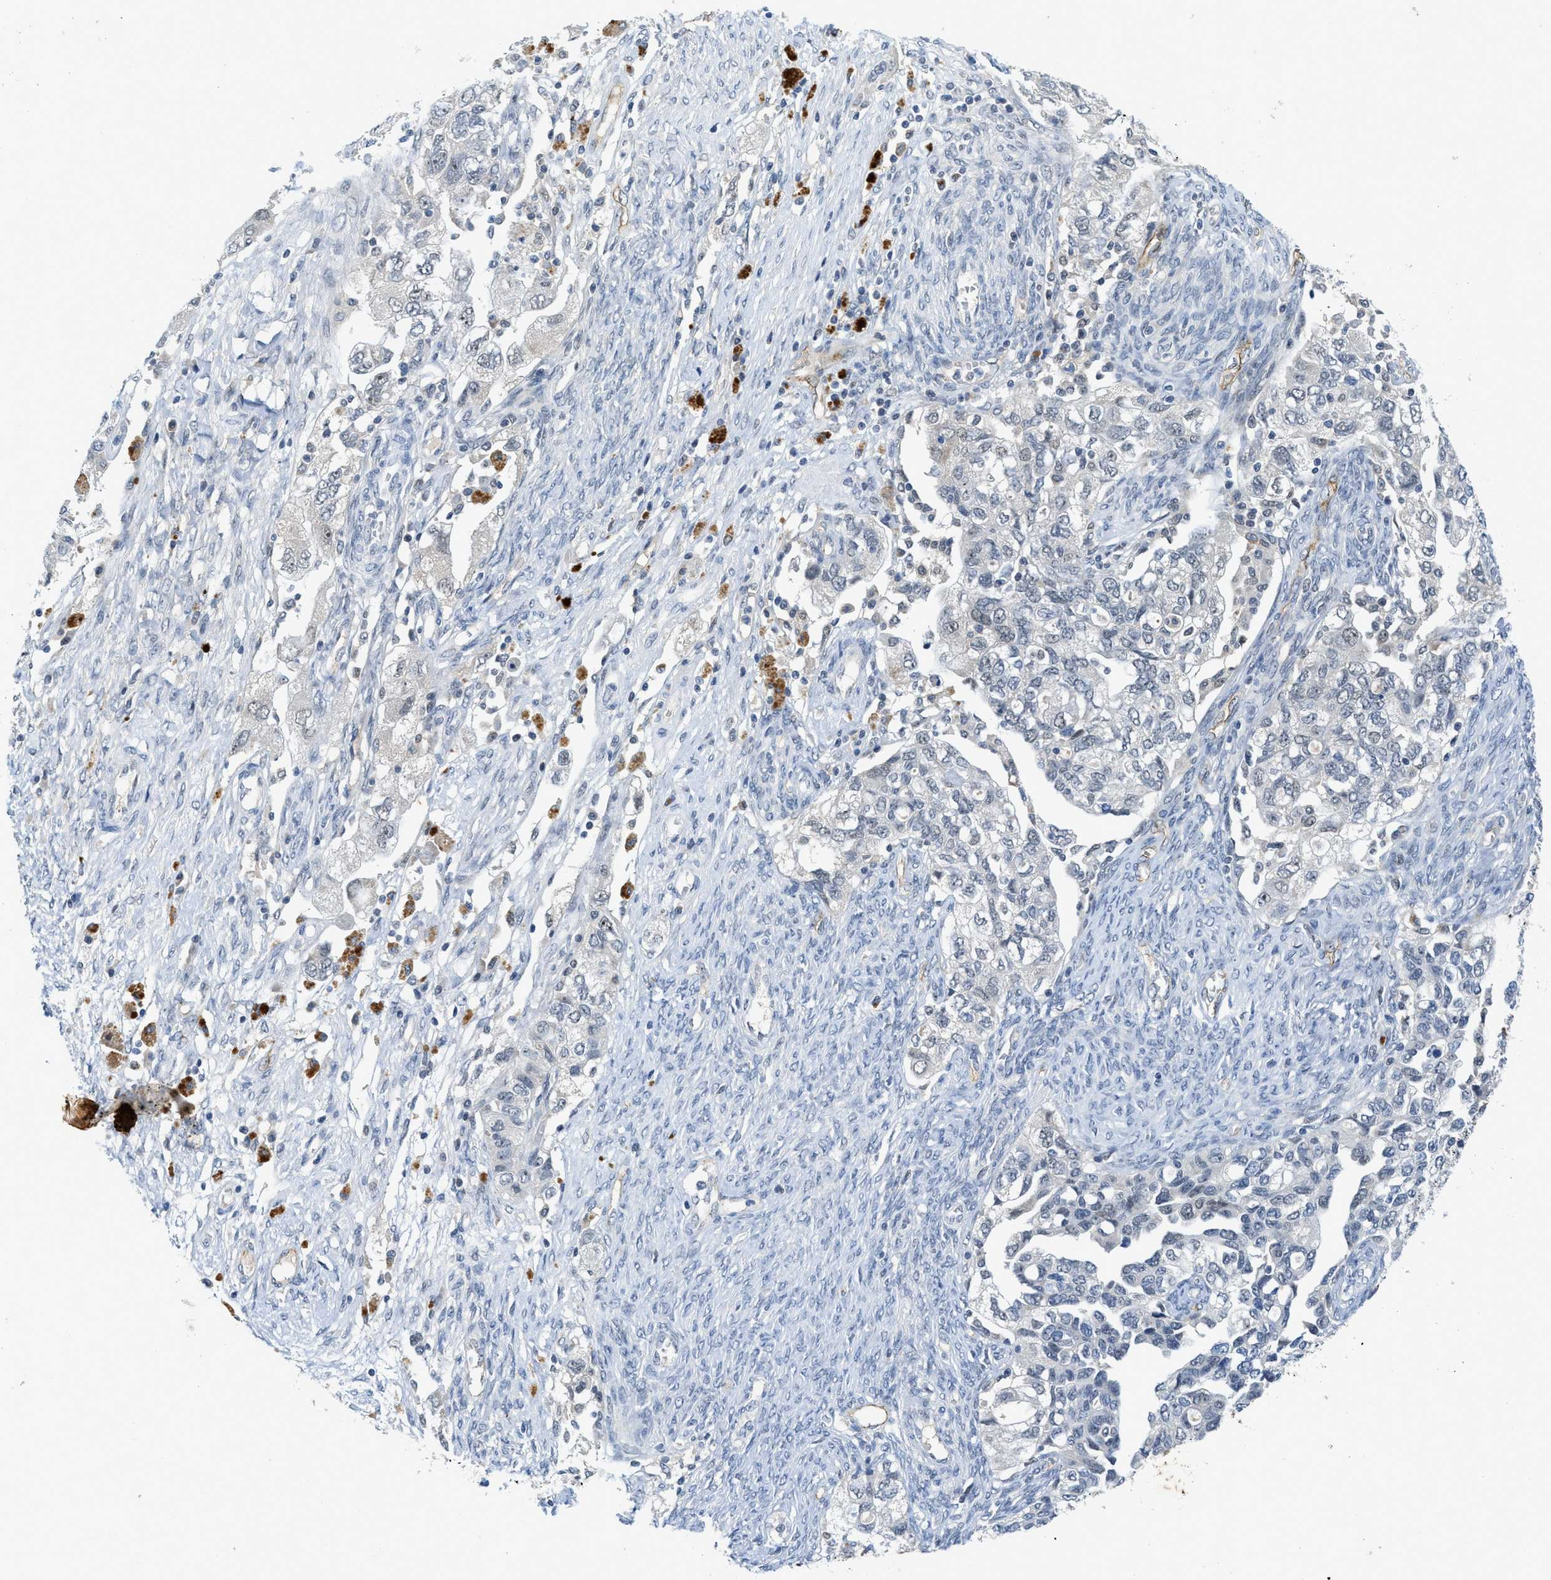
{"staining": {"intensity": "negative", "quantity": "none", "location": "none"}, "tissue": "ovarian cancer", "cell_type": "Tumor cells", "image_type": "cancer", "snomed": [{"axis": "morphology", "description": "Carcinoma, NOS"}, {"axis": "morphology", "description": "Cystadenocarcinoma, serous, NOS"}, {"axis": "topography", "description": "Ovary"}], "caption": "Human ovarian cancer (carcinoma) stained for a protein using immunohistochemistry (IHC) demonstrates no expression in tumor cells.", "gene": "SLCO2A1", "patient": {"sex": "female", "age": 69}}